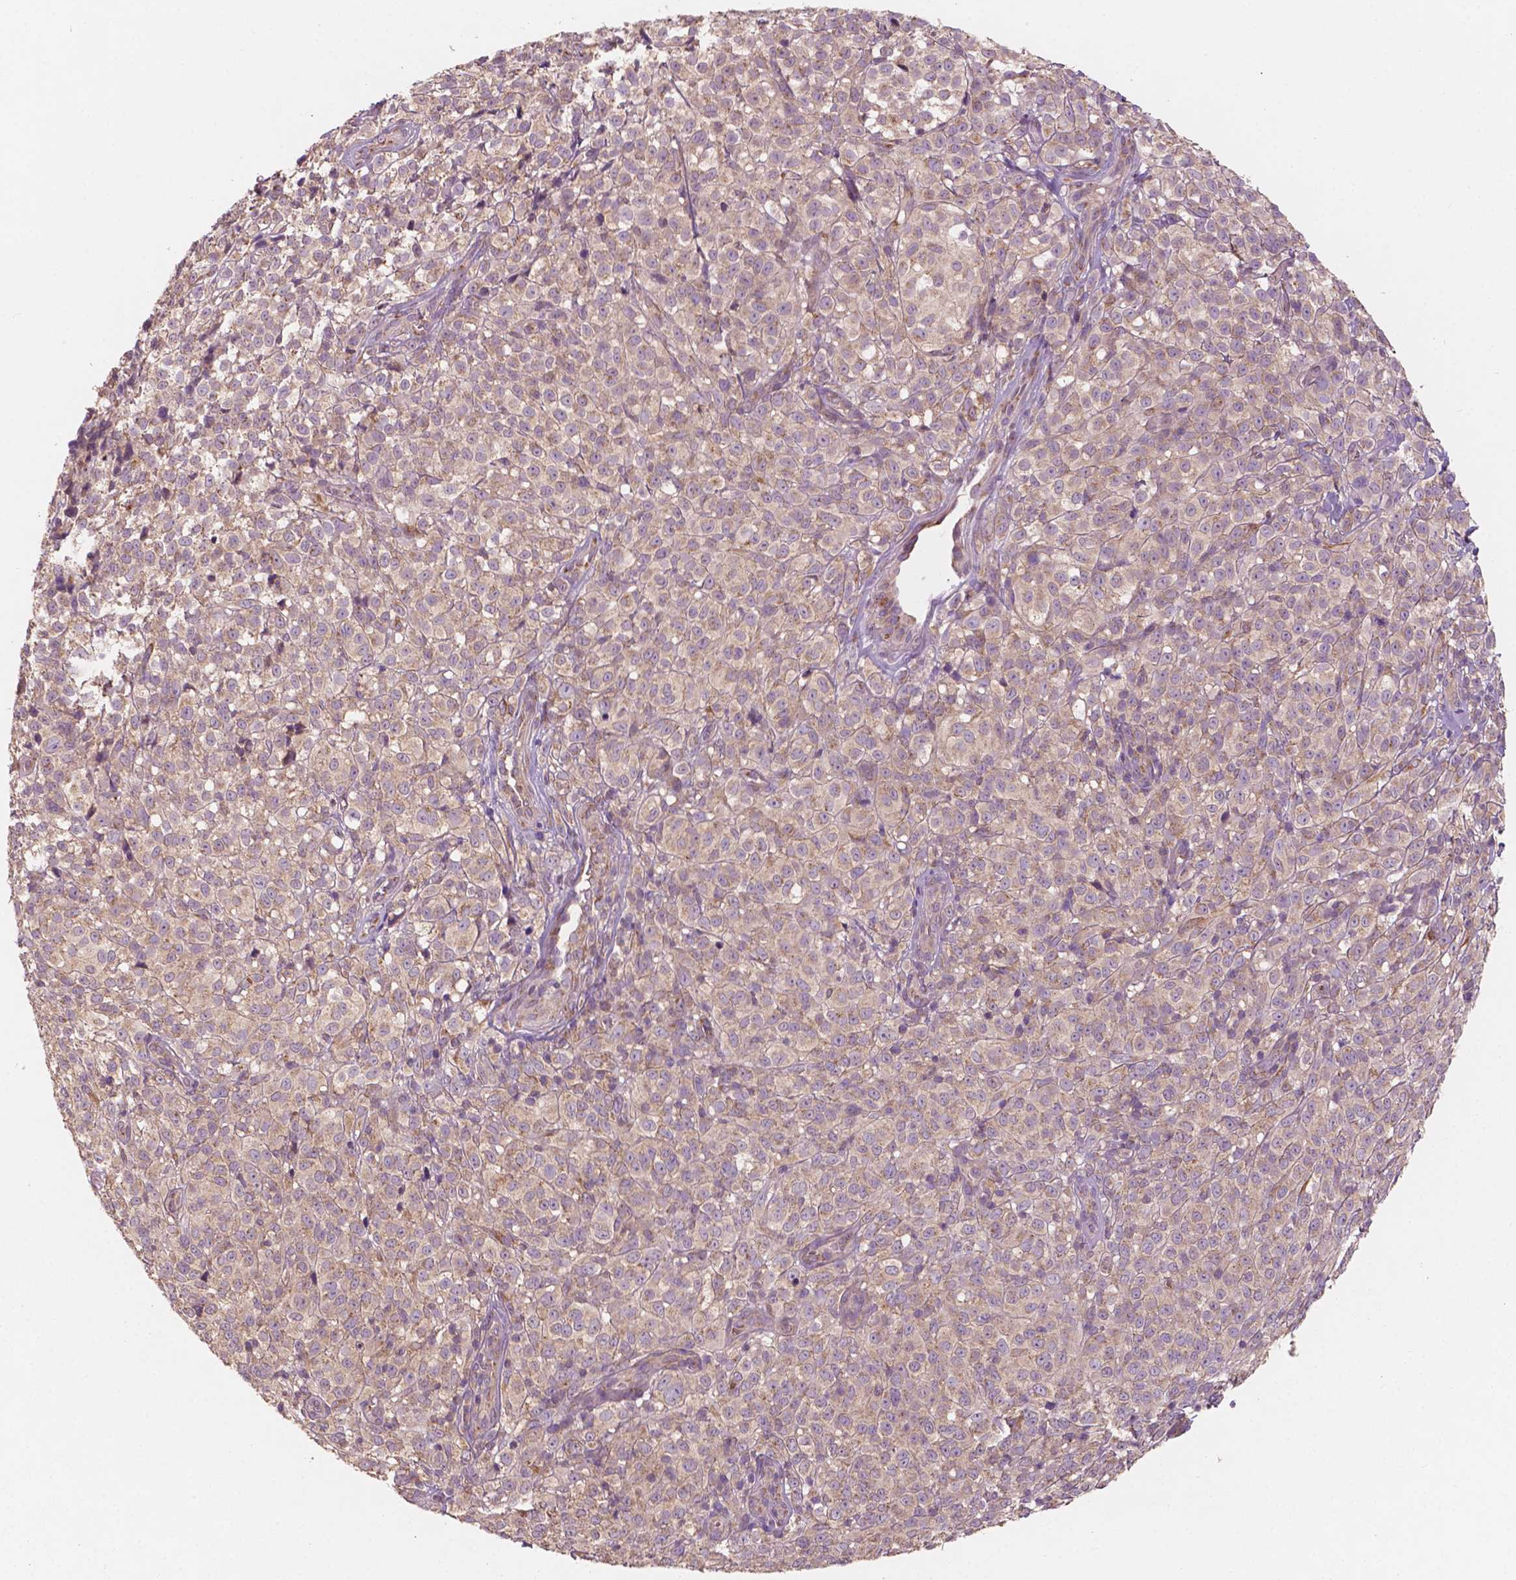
{"staining": {"intensity": "weak", "quantity": ">75%", "location": "cytoplasmic/membranous"}, "tissue": "melanoma", "cell_type": "Tumor cells", "image_type": "cancer", "snomed": [{"axis": "morphology", "description": "Malignant melanoma, NOS"}, {"axis": "topography", "description": "Skin"}], "caption": "Approximately >75% of tumor cells in human malignant melanoma reveal weak cytoplasmic/membranous protein staining as visualized by brown immunohistochemical staining.", "gene": "CHPT1", "patient": {"sex": "male", "age": 85}}